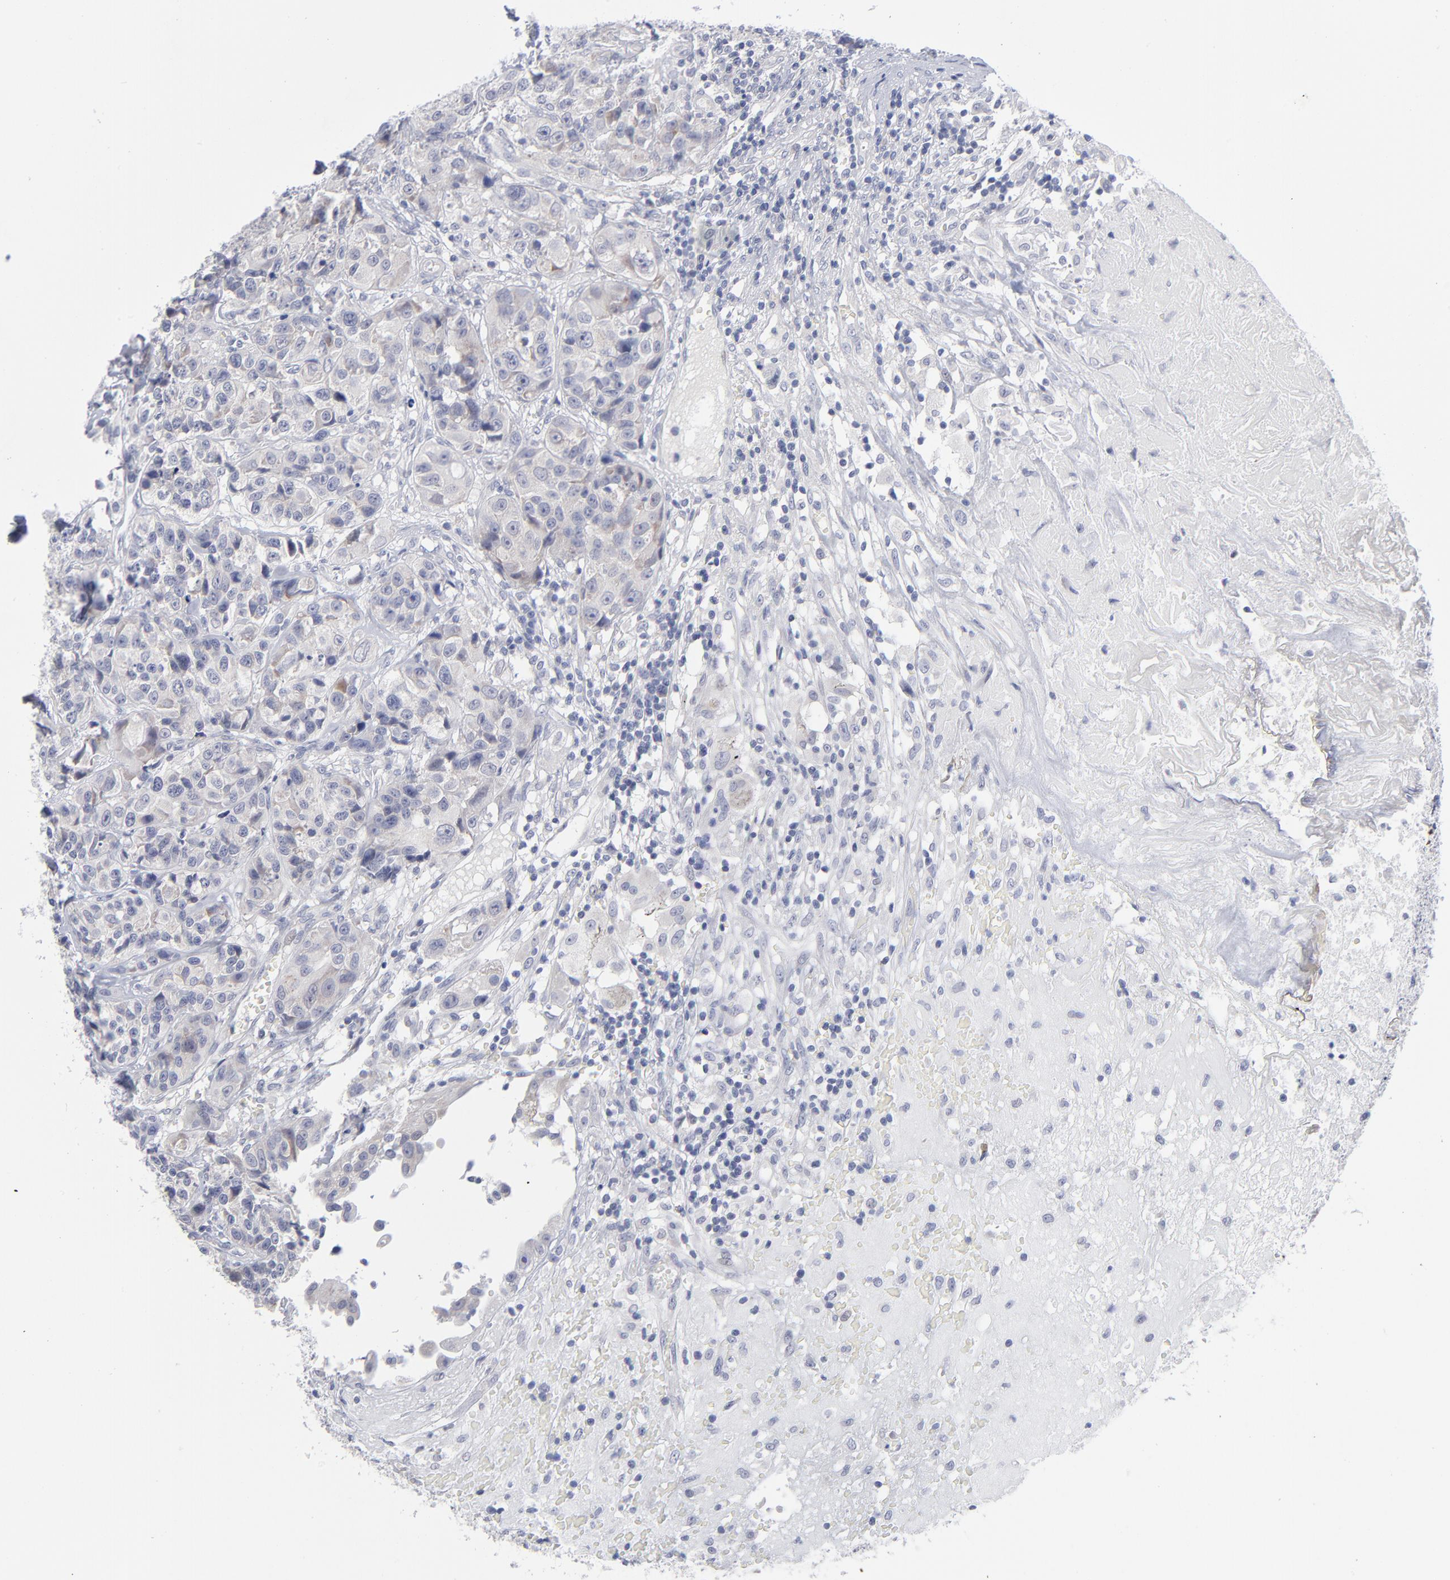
{"staining": {"intensity": "negative", "quantity": "none", "location": "none"}, "tissue": "urothelial cancer", "cell_type": "Tumor cells", "image_type": "cancer", "snomed": [{"axis": "morphology", "description": "Urothelial carcinoma, High grade"}, {"axis": "topography", "description": "Urinary bladder"}], "caption": "Micrograph shows no protein staining in tumor cells of urothelial cancer tissue. (IHC, brightfield microscopy, high magnification).", "gene": "RPS24", "patient": {"sex": "female", "age": 81}}